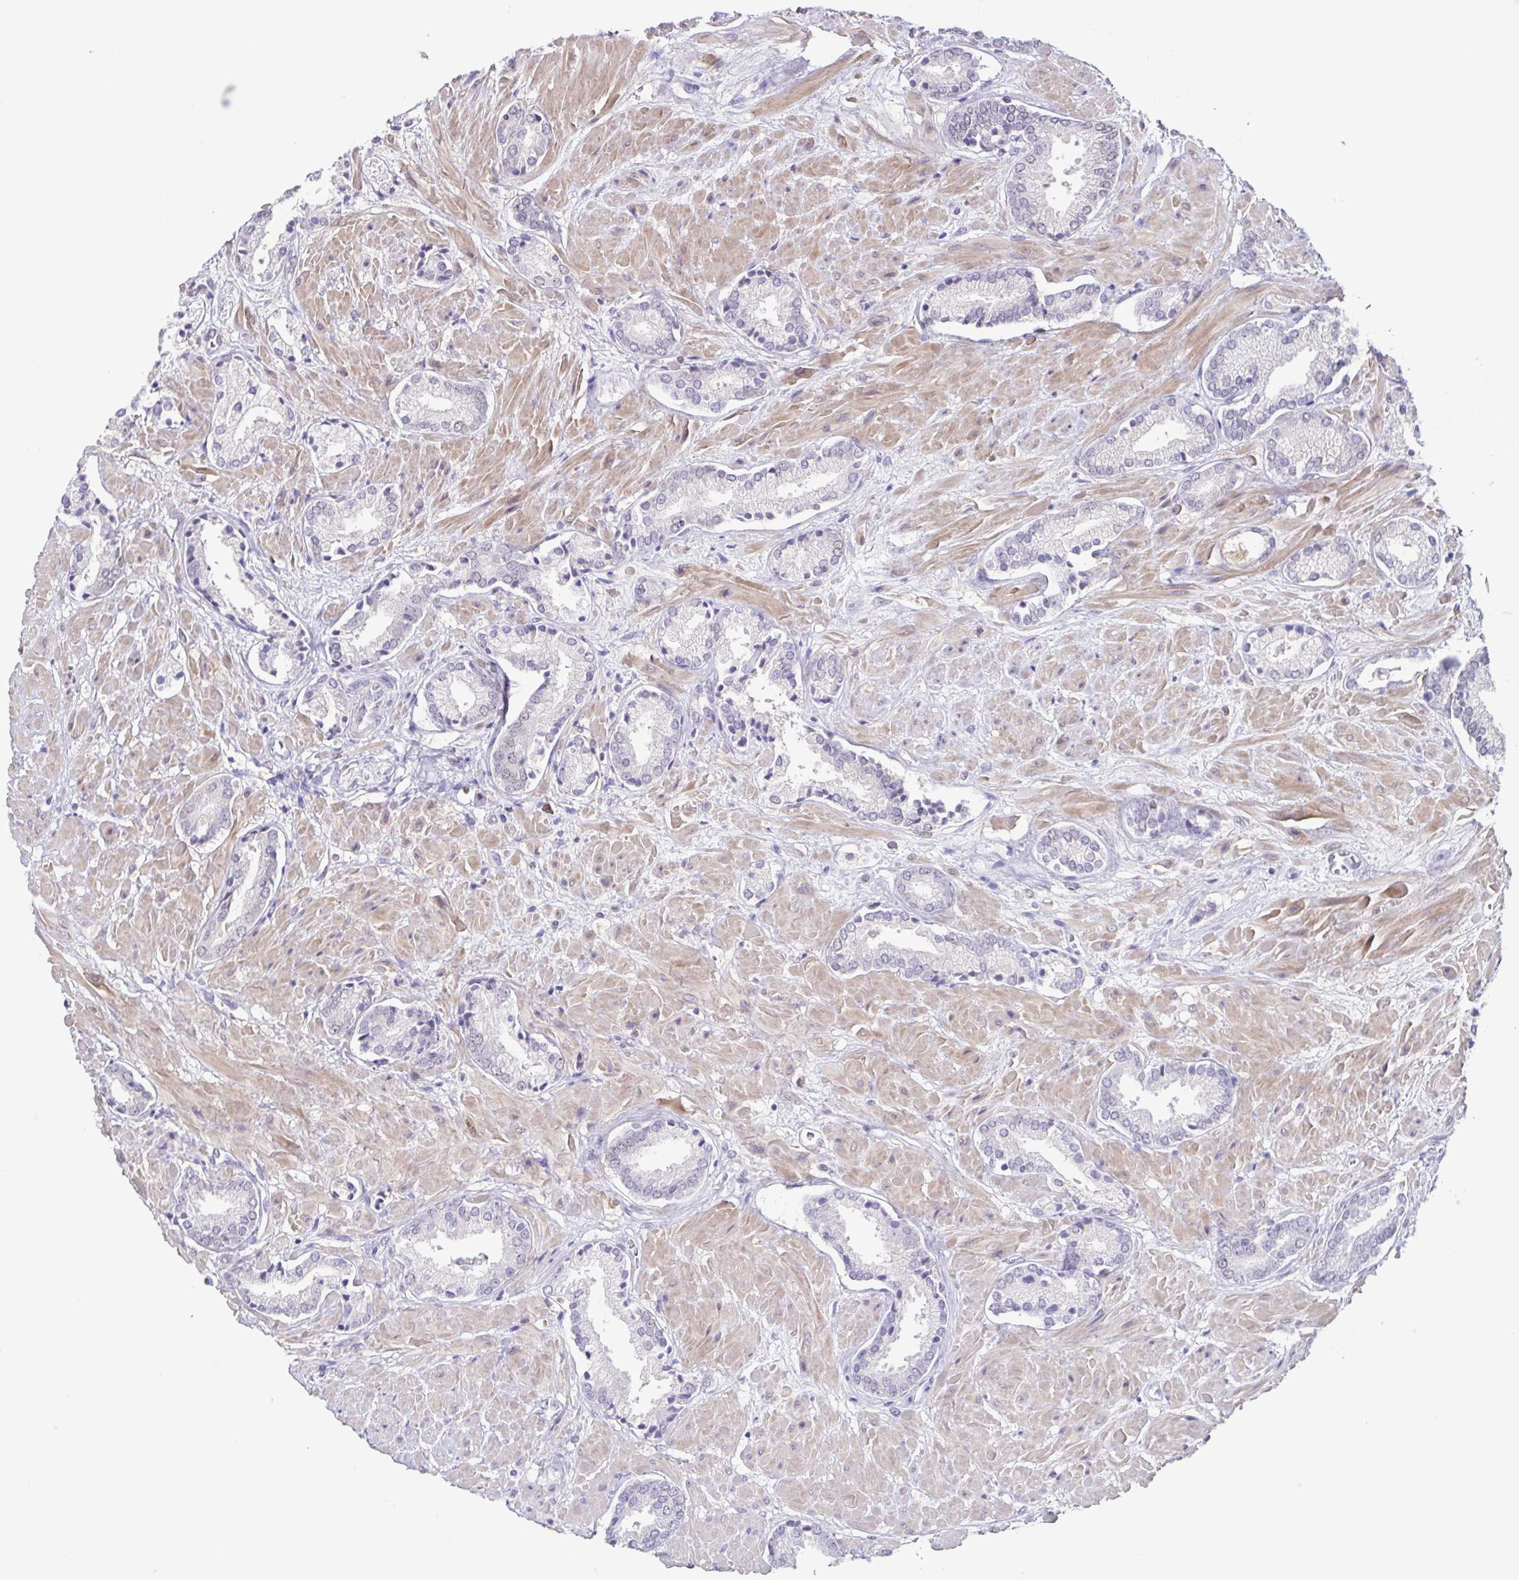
{"staining": {"intensity": "negative", "quantity": "none", "location": "none"}, "tissue": "prostate cancer", "cell_type": "Tumor cells", "image_type": "cancer", "snomed": [{"axis": "morphology", "description": "Adenocarcinoma, High grade"}, {"axis": "topography", "description": "Prostate"}], "caption": "Prostate cancer was stained to show a protein in brown. There is no significant expression in tumor cells. (Immunohistochemistry, brightfield microscopy, high magnification).", "gene": "ACTRT3", "patient": {"sex": "male", "age": 56}}